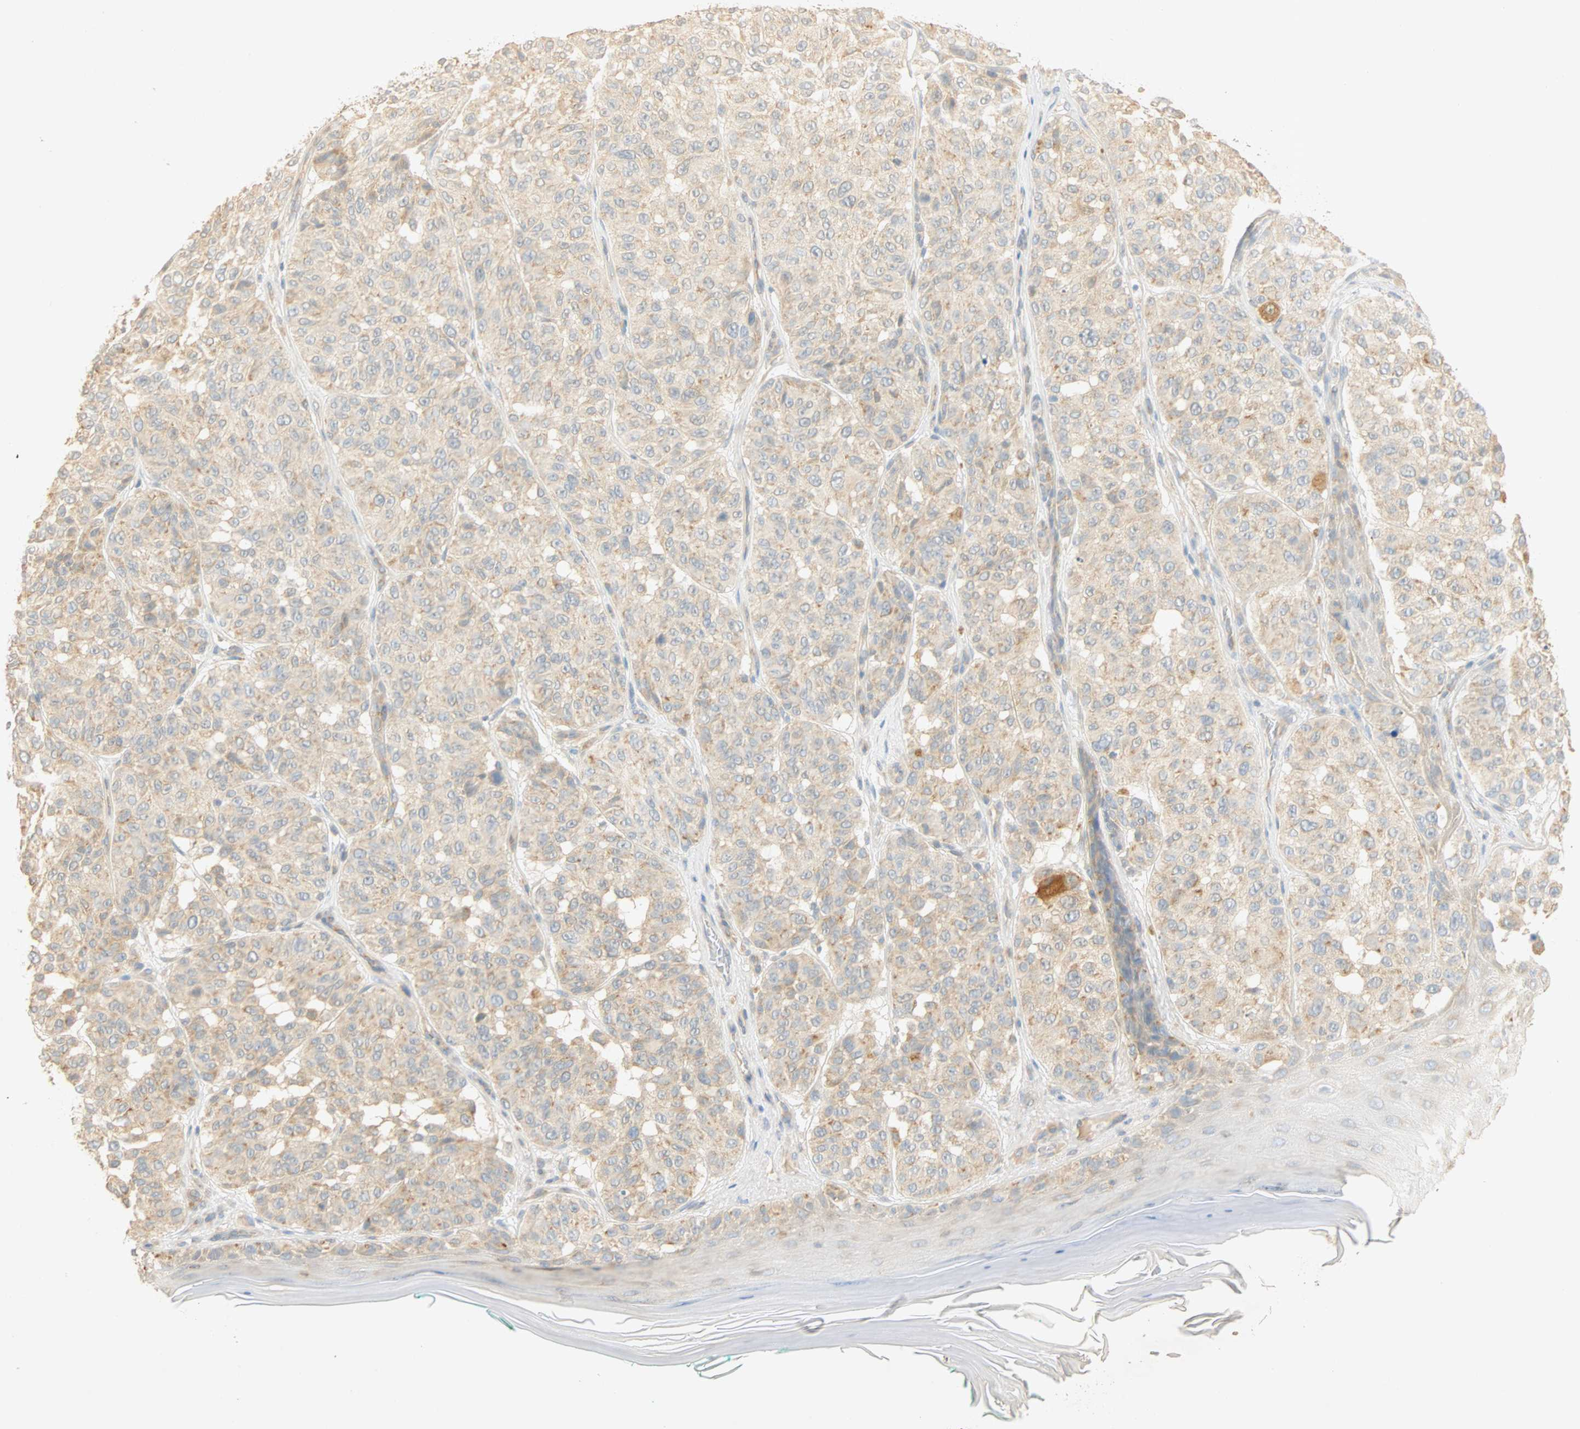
{"staining": {"intensity": "weak", "quantity": "25%-75%", "location": "cytoplasmic/membranous"}, "tissue": "melanoma", "cell_type": "Tumor cells", "image_type": "cancer", "snomed": [{"axis": "morphology", "description": "Malignant melanoma, NOS"}, {"axis": "topography", "description": "Skin"}], "caption": "Brown immunohistochemical staining in melanoma displays weak cytoplasmic/membranous expression in about 25%-75% of tumor cells.", "gene": "SELENBP1", "patient": {"sex": "female", "age": 46}}